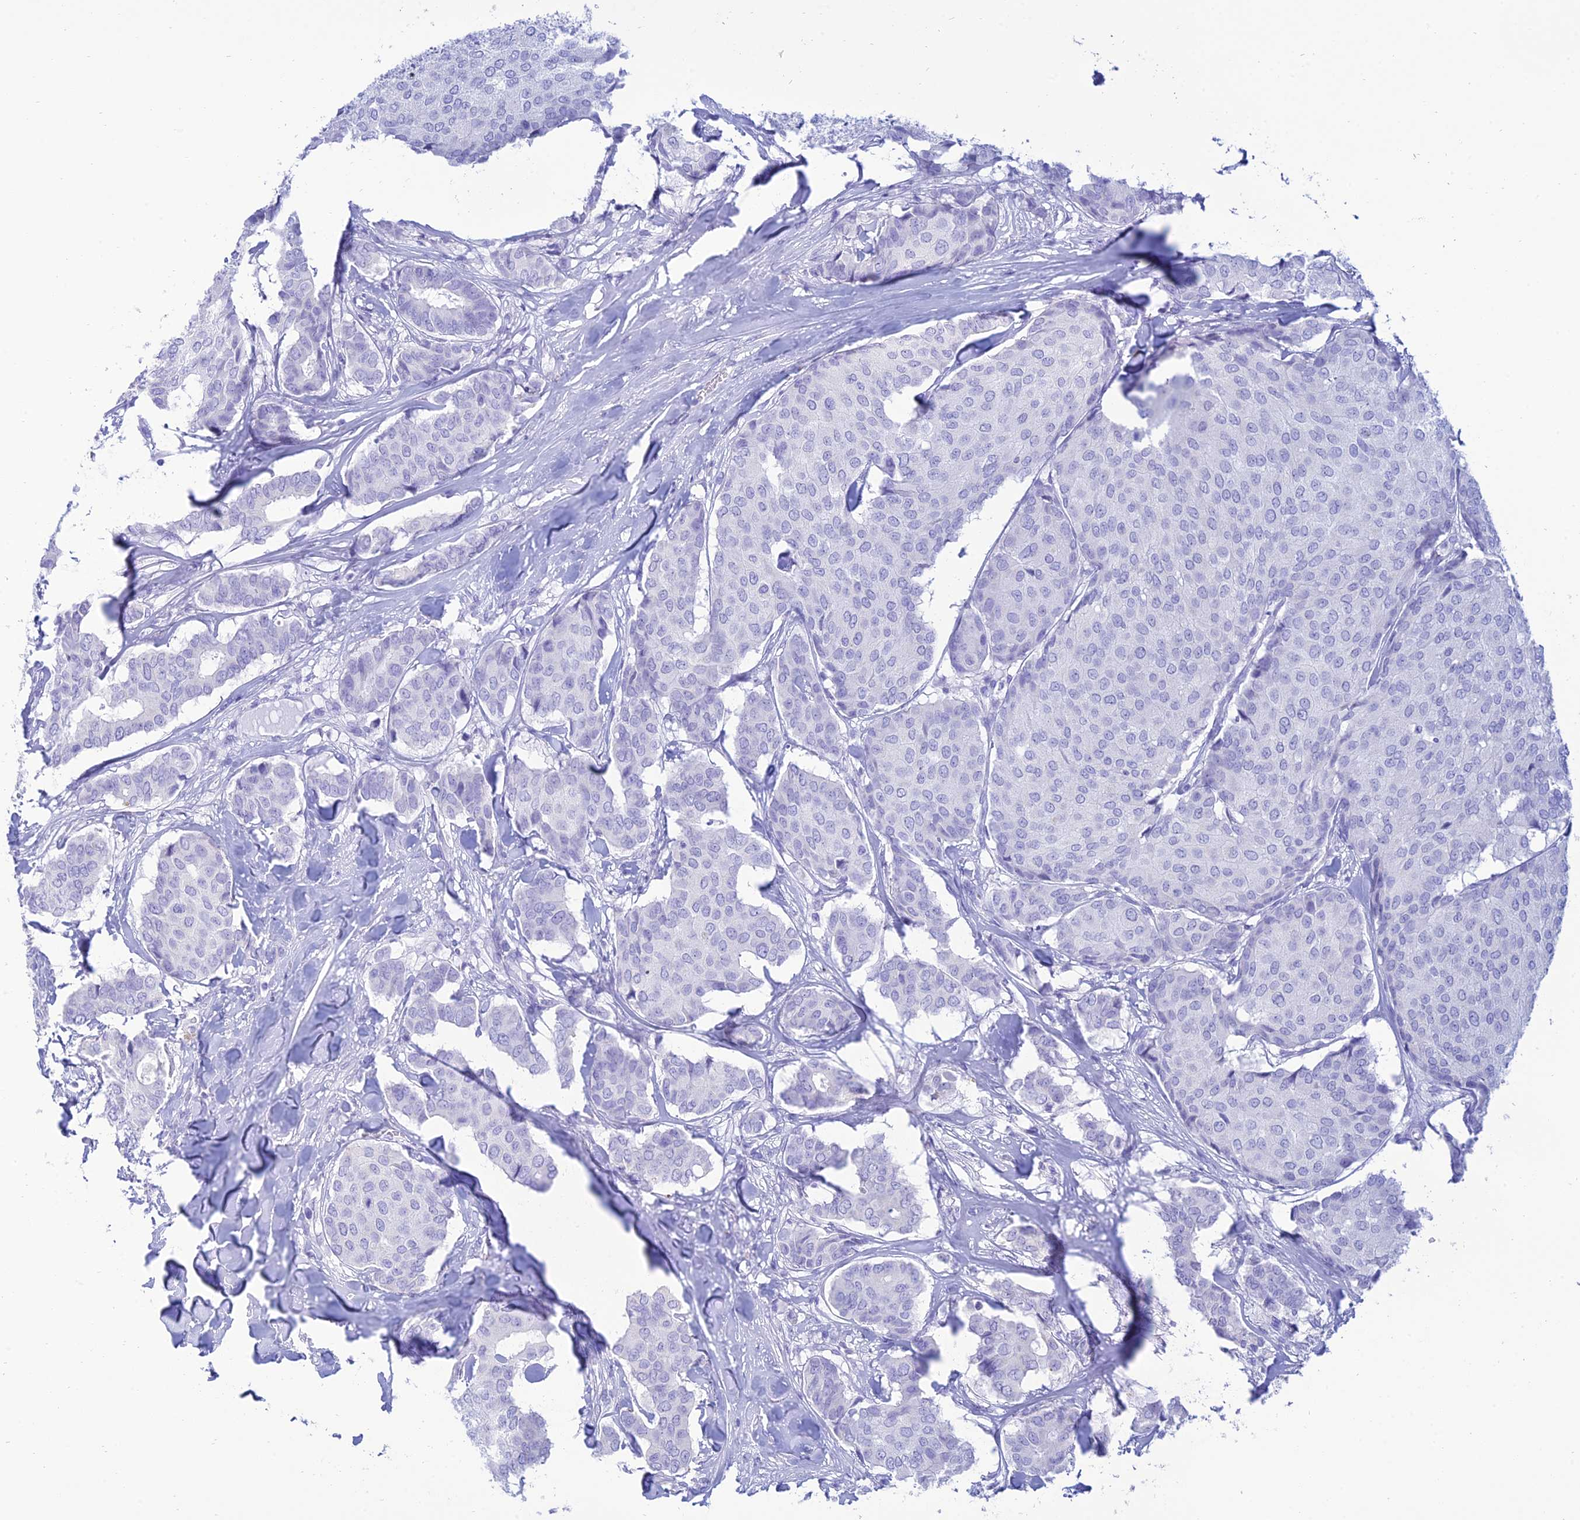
{"staining": {"intensity": "negative", "quantity": "none", "location": "none"}, "tissue": "breast cancer", "cell_type": "Tumor cells", "image_type": "cancer", "snomed": [{"axis": "morphology", "description": "Duct carcinoma"}, {"axis": "topography", "description": "Breast"}], "caption": "Immunohistochemical staining of breast cancer (infiltrating ductal carcinoma) exhibits no significant positivity in tumor cells.", "gene": "MAL2", "patient": {"sex": "female", "age": 75}}